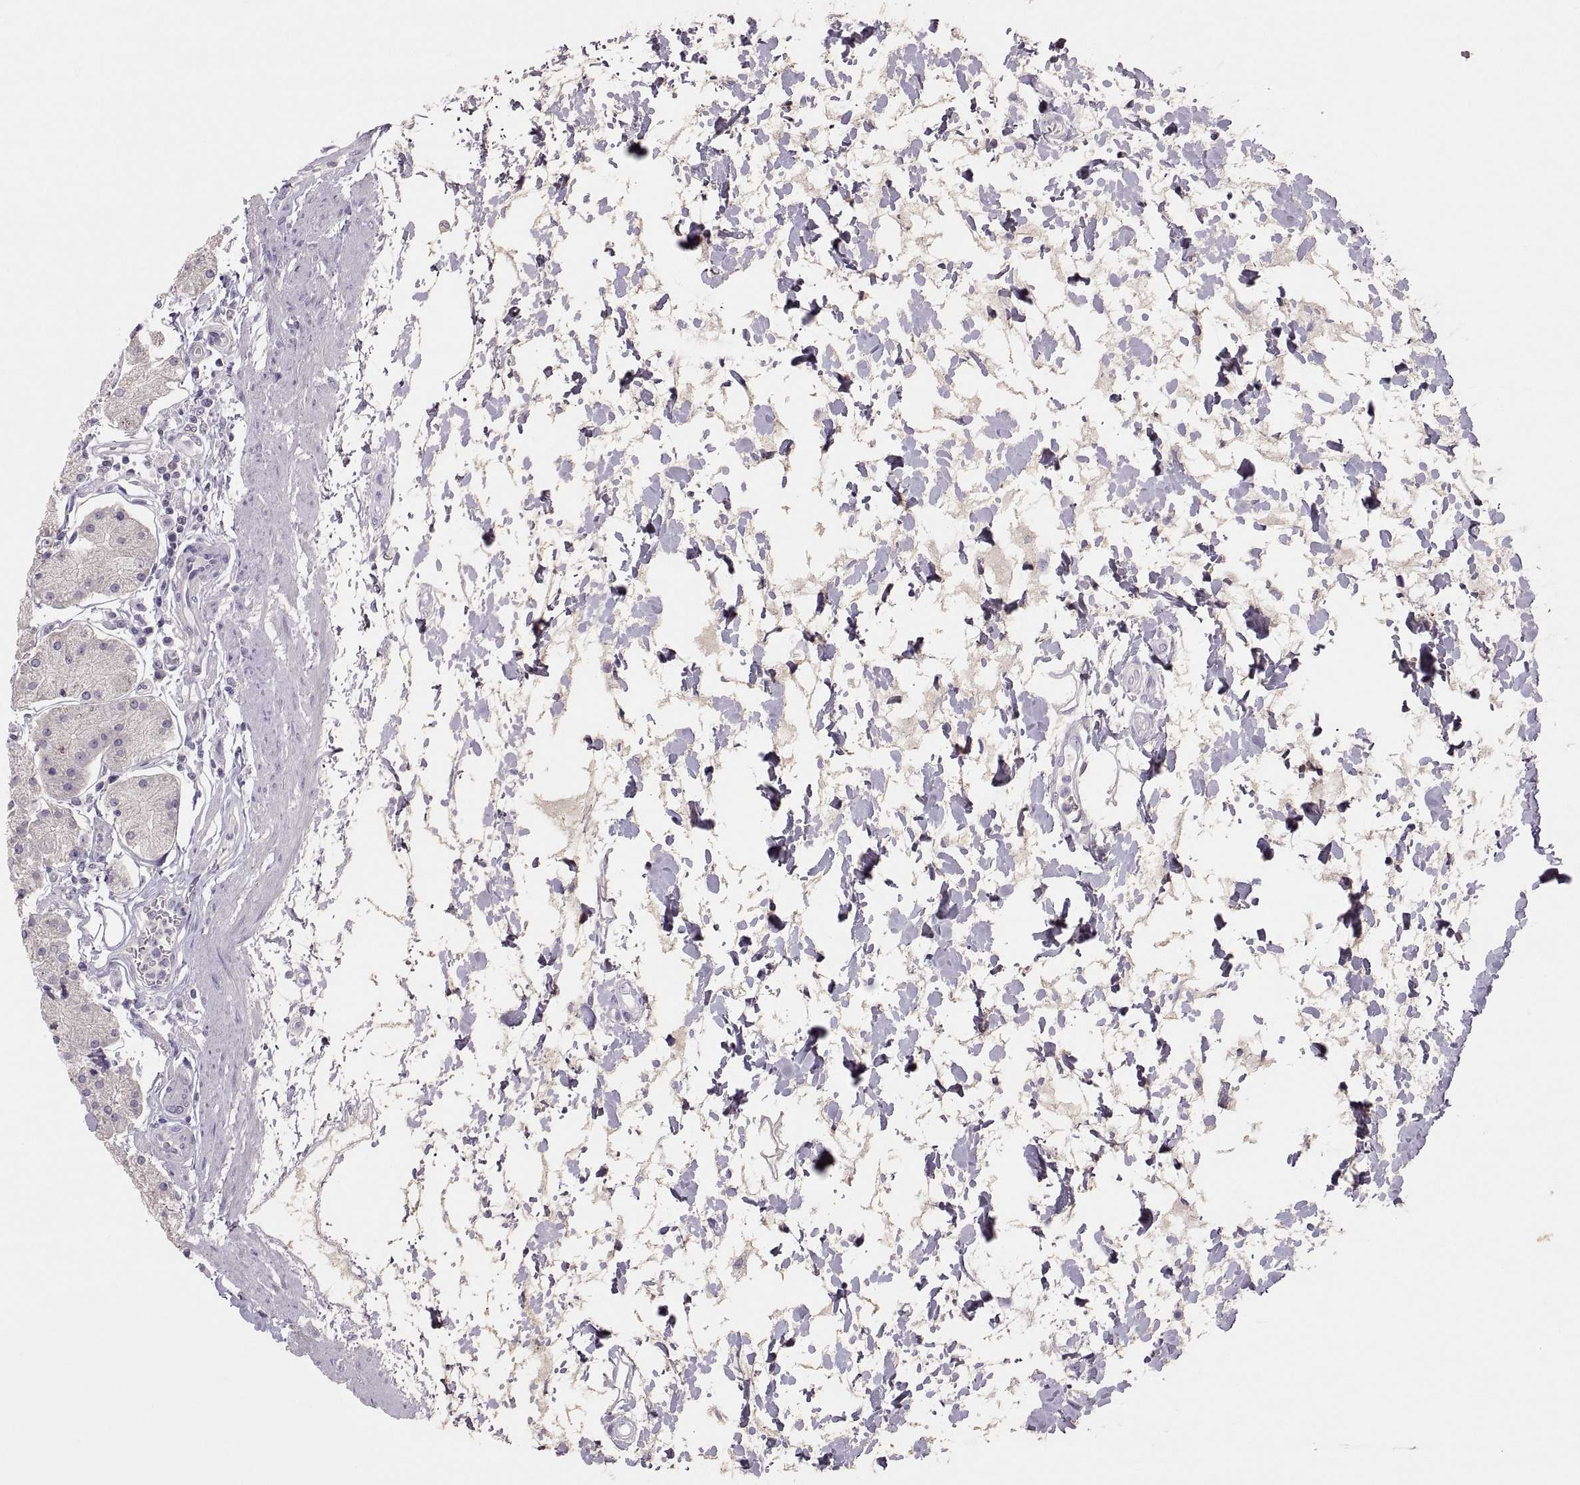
{"staining": {"intensity": "negative", "quantity": "none", "location": "none"}, "tissue": "stomach", "cell_type": "Glandular cells", "image_type": "normal", "snomed": [{"axis": "morphology", "description": "Normal tissue, NOS"}, {"axis": "topography", "description": "Stomach"}], "caption": "IHC histopathology image of benign stomach: stomach stained with DAB reveals no significant protein expression in glandular cells.", "gene": "TBX19", "patient": {"sex": "male", "age": 54}}